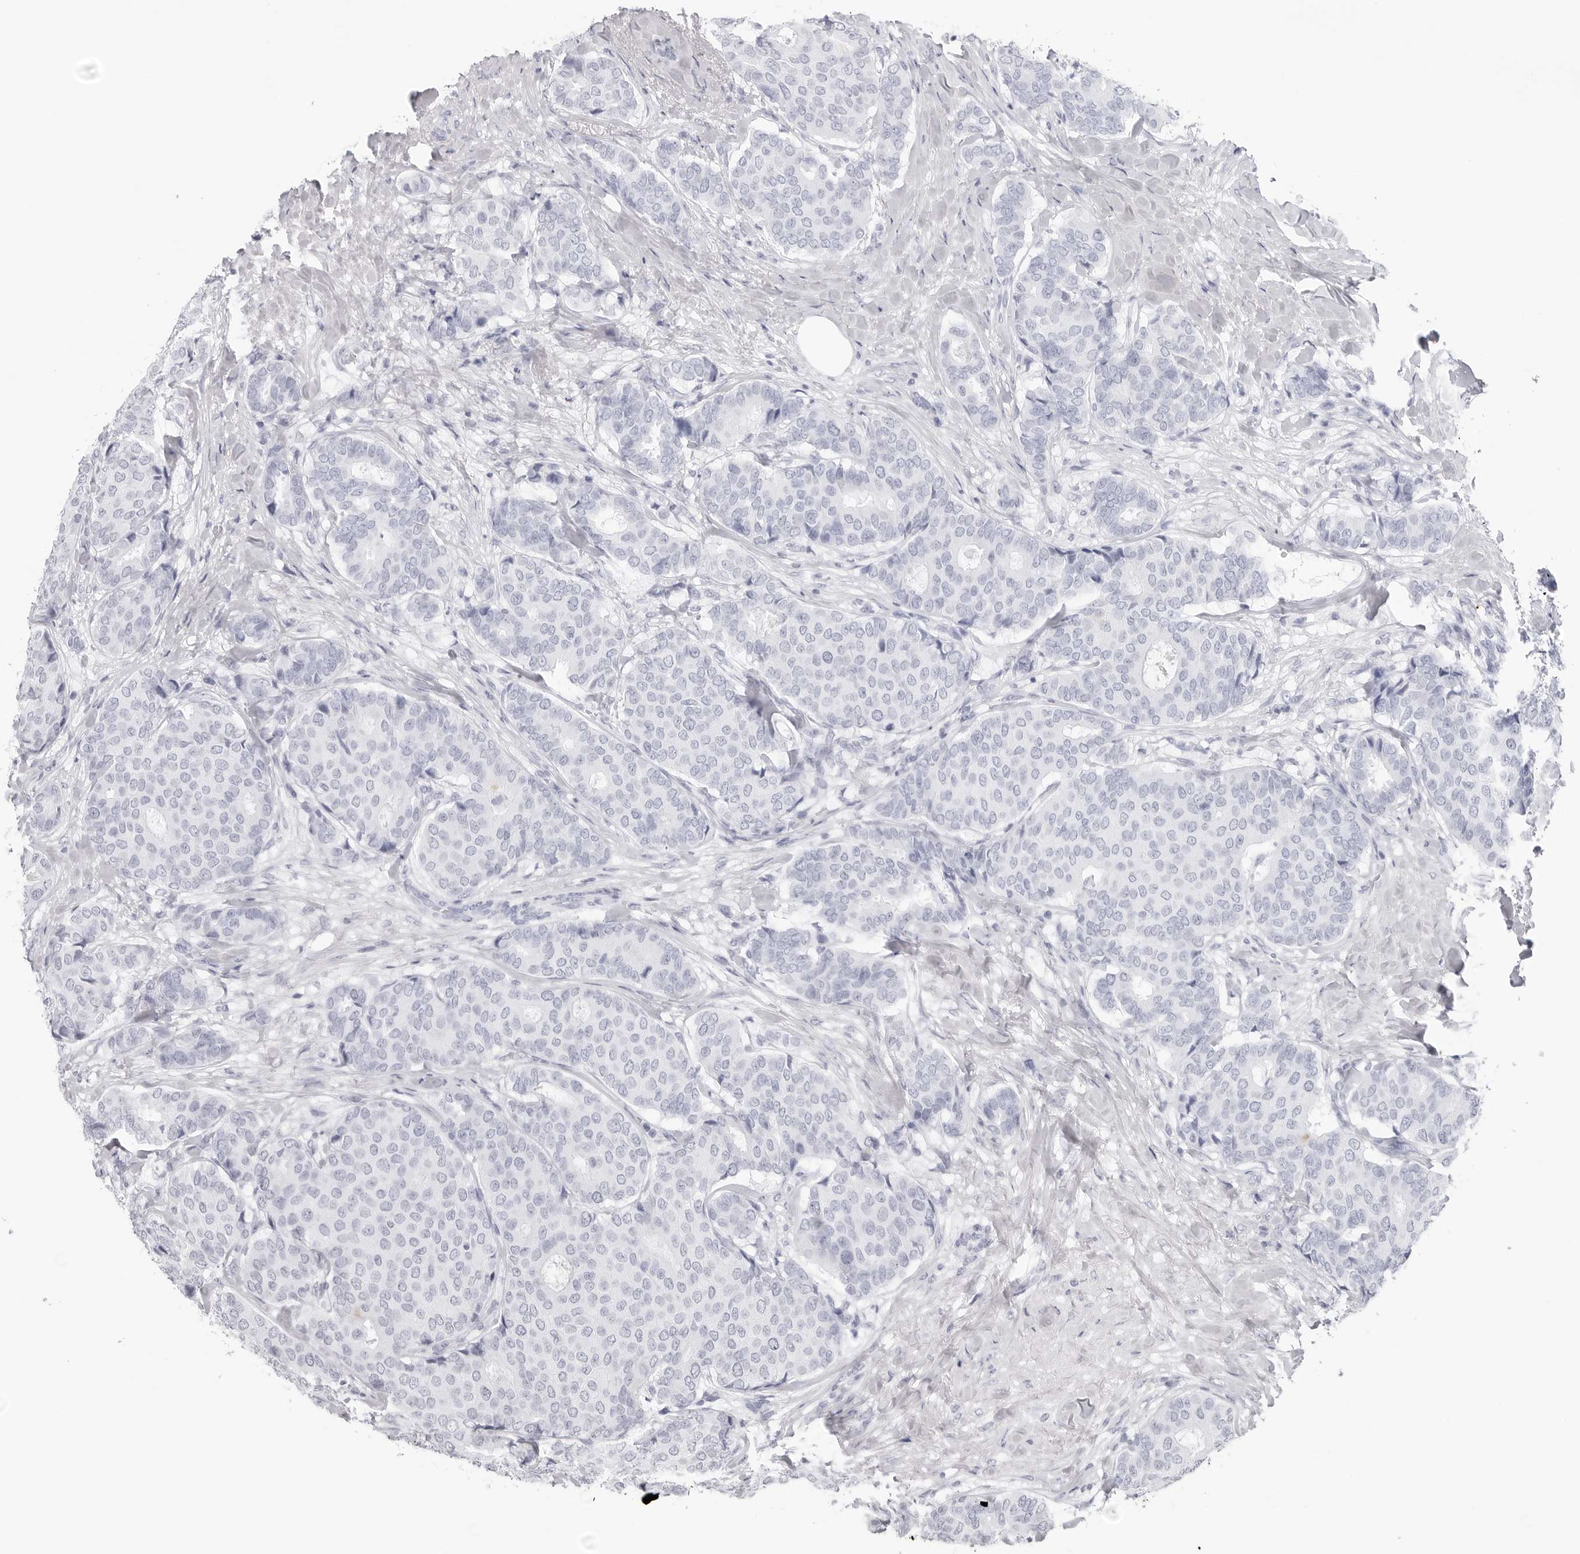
{"staining": {"intensity": "negative", "quantity": "none", "location": "none"}, "tissue": "breast cancer", "cell_type": "Tumor cells", "image_type": "cancer", "snomed": [{"axis": "morphology", "description": "Duct carcinoma"}, {"axis": "topography", "description": "Breast"}], "caption": "Tumor cells show no significant protein positivity in breast cancer. (DAB (3,3'-diaminobenzidine) immunohistochemistry visualized using brightfield microscopy, high magnification).", "gene": "CST2", "patient": {"sex": "female", "age": 75}}